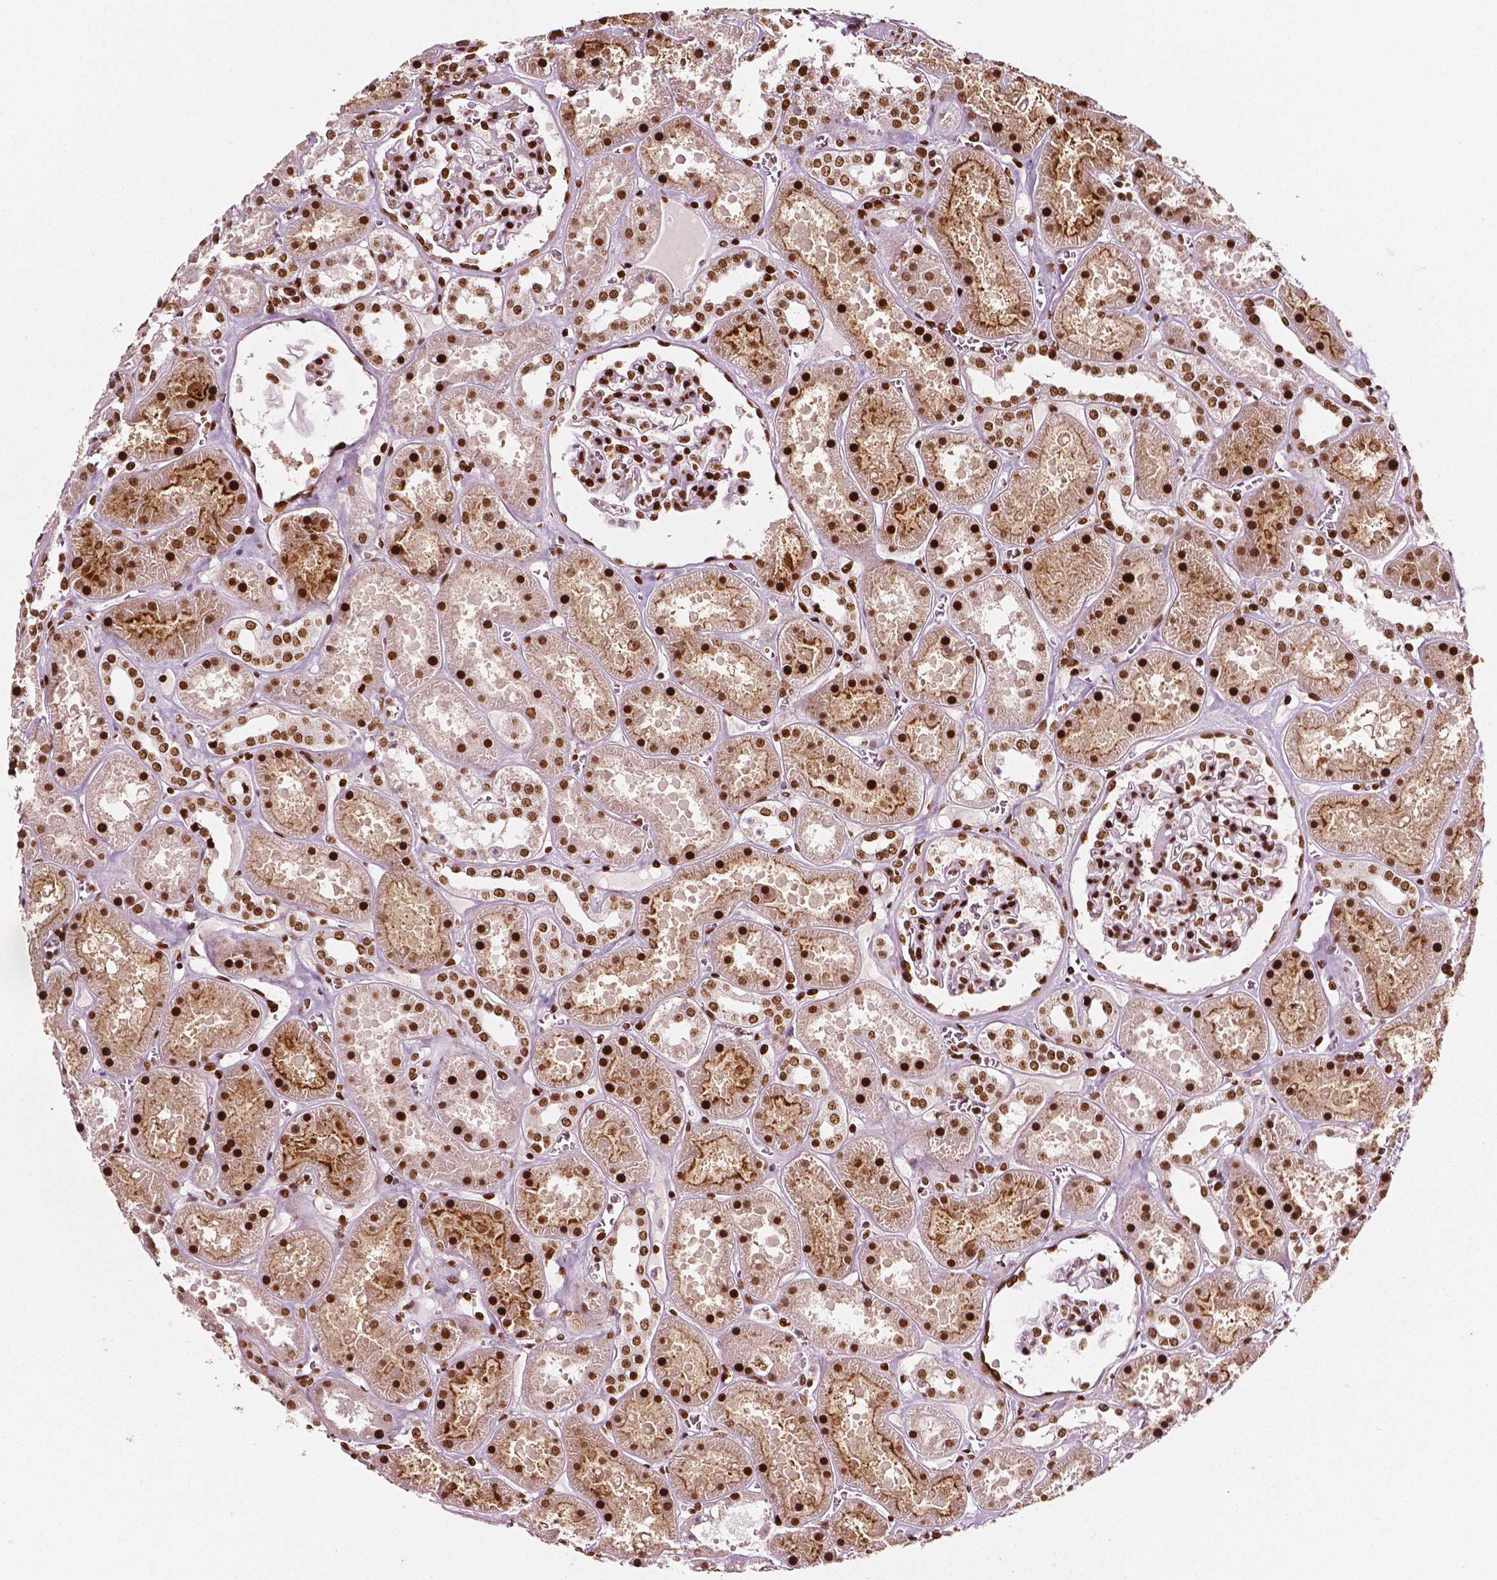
{"staining": {"intensity": "strong", "quantity": ">75%", "location": "nuclear"}, "tissue": "kidney", "cell_type": "Cells in glomeruli", "image_type": "normal", "snomed": [{"axis": "morphology", "description": "Normal tissue, NOS"}, {"axis": "topography", "description": "Kidney"}], "caption": "Immunohistochemistry (DAB (3,3'-diaminobenzidine)) staining of benign kidney reveals strong nuclear protein positivity in approximately >75% of cells in glomeruli.", "gene": "CTCF", "patient": {"sex": "female", "age": 41}}